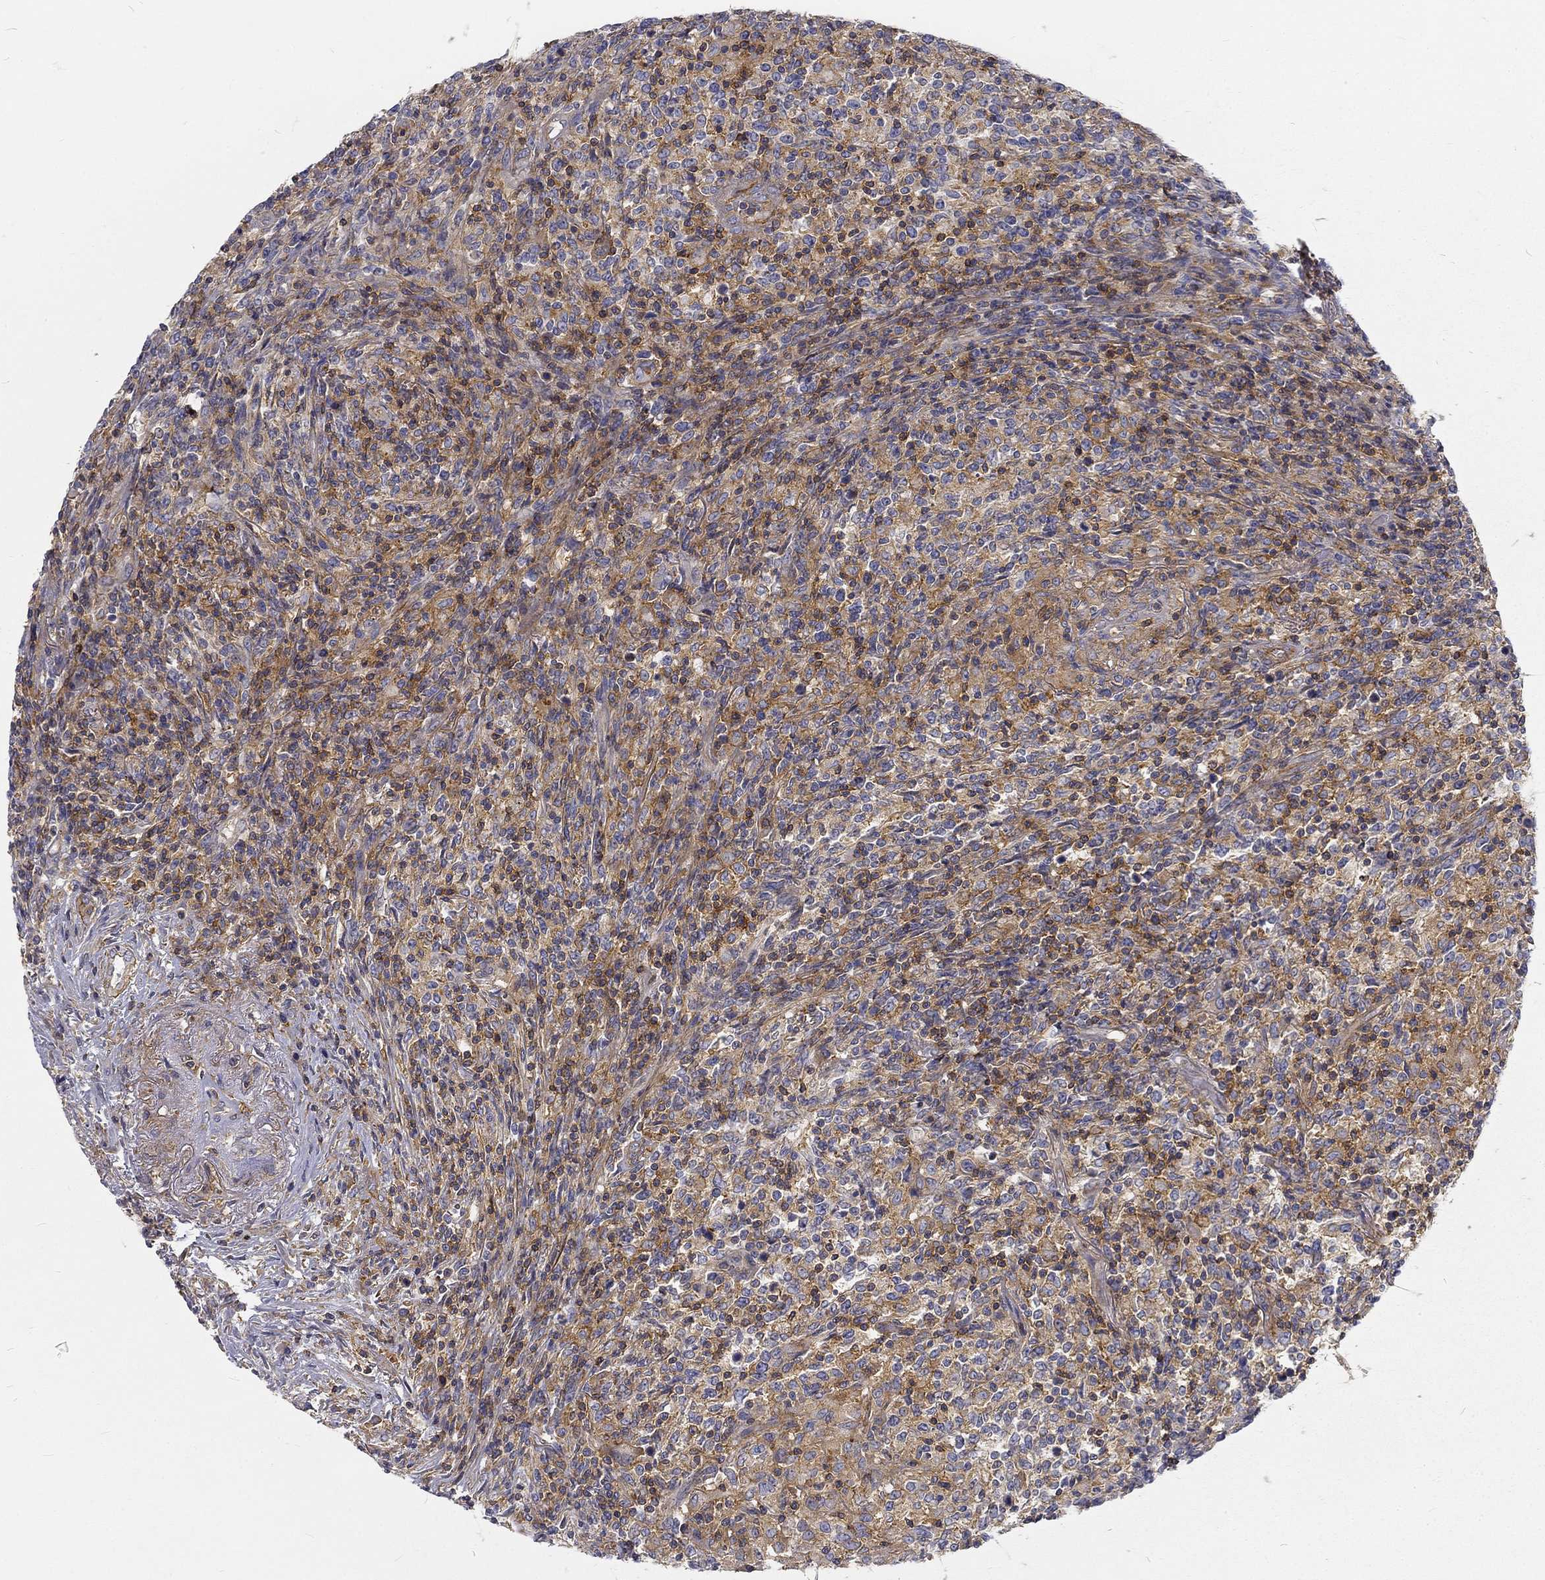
{"staining": {"intensity": "moderate", "quantity": "25%-75%", "location": "cytoplasmic/membranous"}, "tissue": "lymphoma", "cell_type": "Tumor cells", "image_type": "cancer", "snomed": [{"axis": "morphology", "description": "Malignant lymphoma, non-Hodgkin's type, High grade"}, {"axis": "topography", "description": "Lung"}], "caption": "Immunohistochemical staining of human malignant lymphoma, non-Hodgkin's type (high-grade) displays medium levels of moderate cytoplasmic/membranous protein expression in about 25%-75% of tumor cells.", "gene": "MTMR11", "patient": {"sex": "male", "age": 79}}